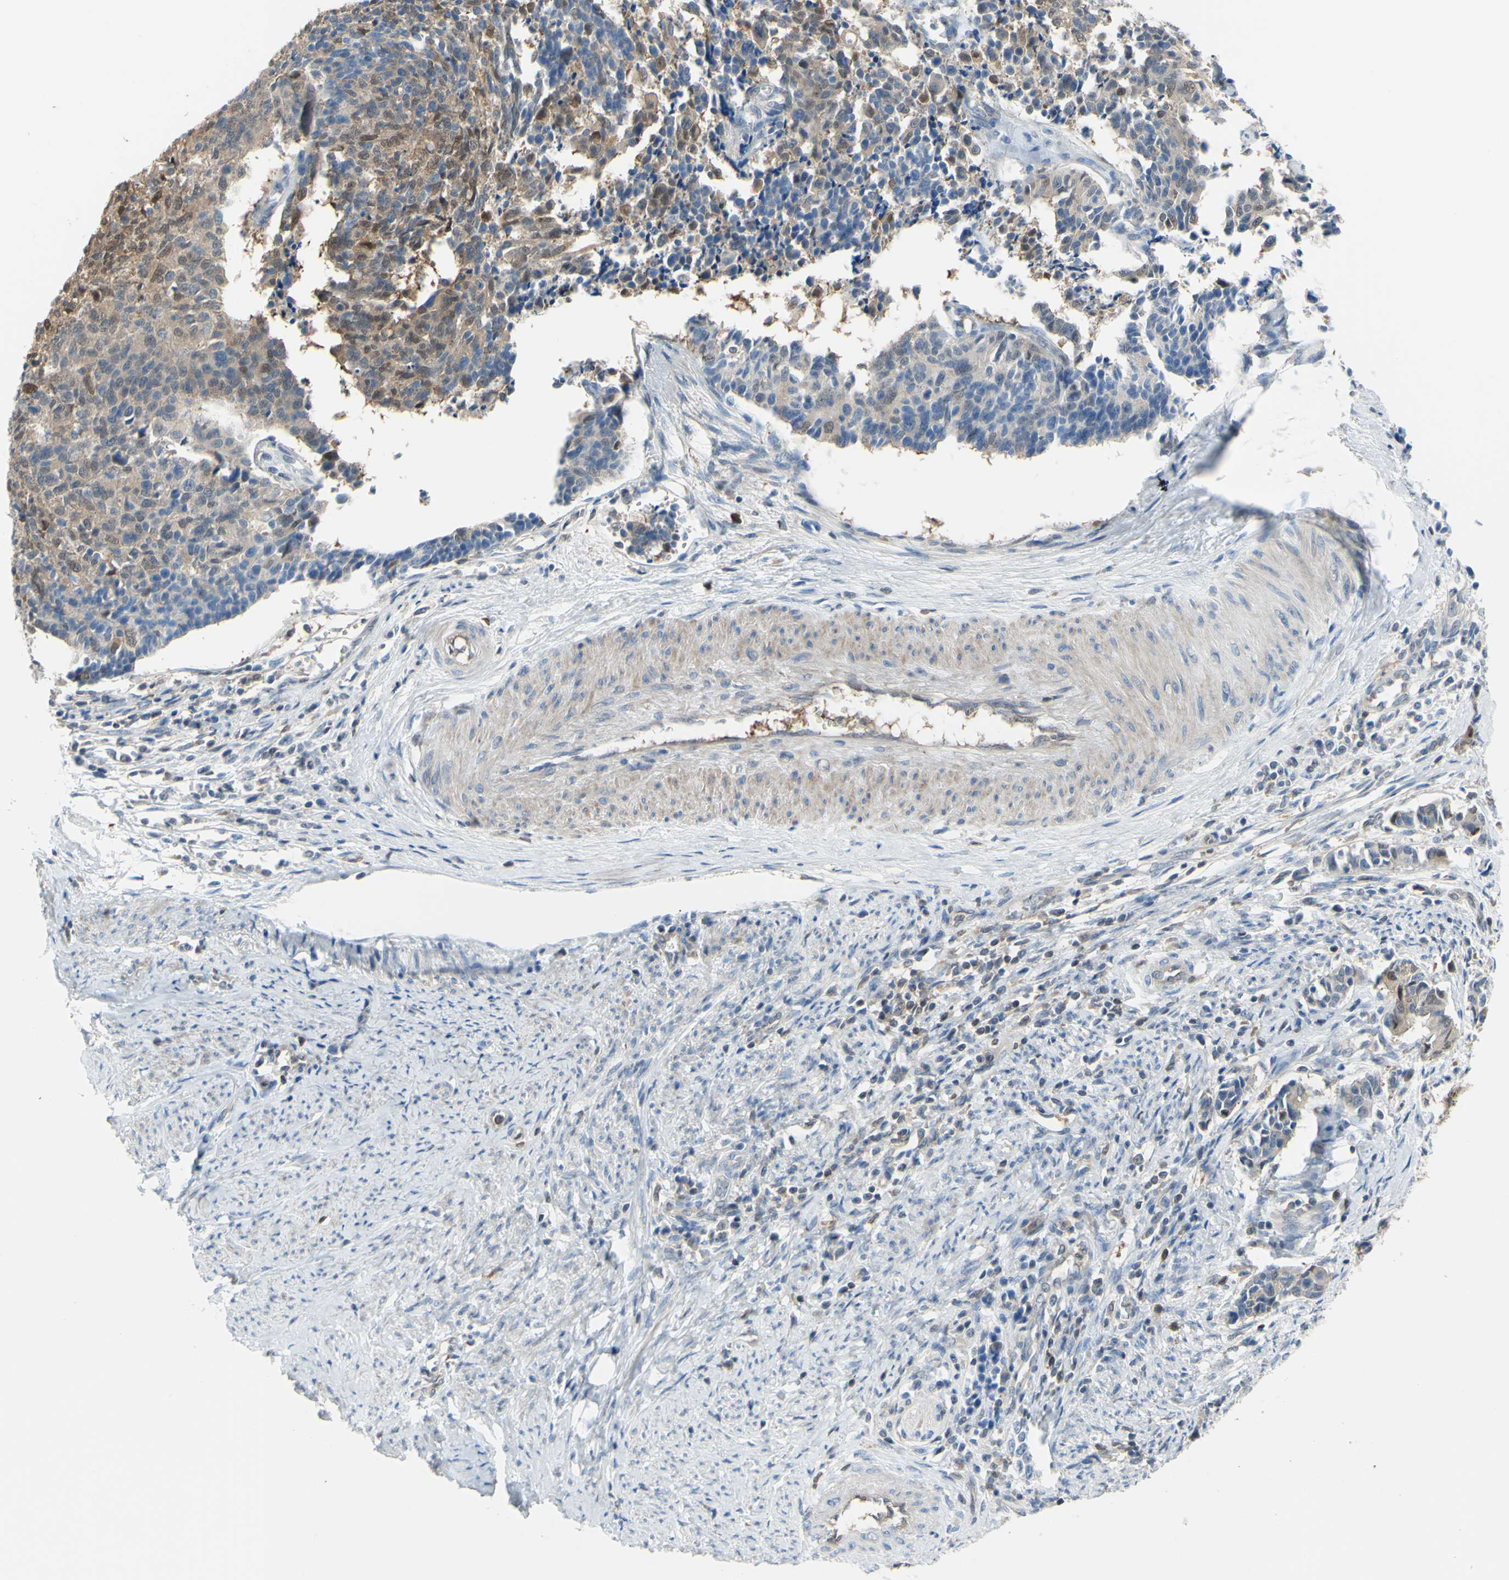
{"staining": {"intensity": "moderate", "quantity": "25%-75%", "location": "cytoplasmic/membranous"}, "tissue": "cervical cancer", "cell_type": "Tumor cells", "image_type": "cancer", "snomed": [{"axis": "morphology", "description": "Normal tissue, NOS"}, {"axis": "morphology", "description": "Squamous cell carcinoma, NOS"}, {"axis": "topography", "description": "Cervix"}], "caption": "Protein staining shows moderate cytoplasmic/membranous staining in about 25%-75% of tumor cells in squamous cell carcinoma (cervical).", "gene": "UPK3B", "patient": {"sex": "female", "age": 35}}